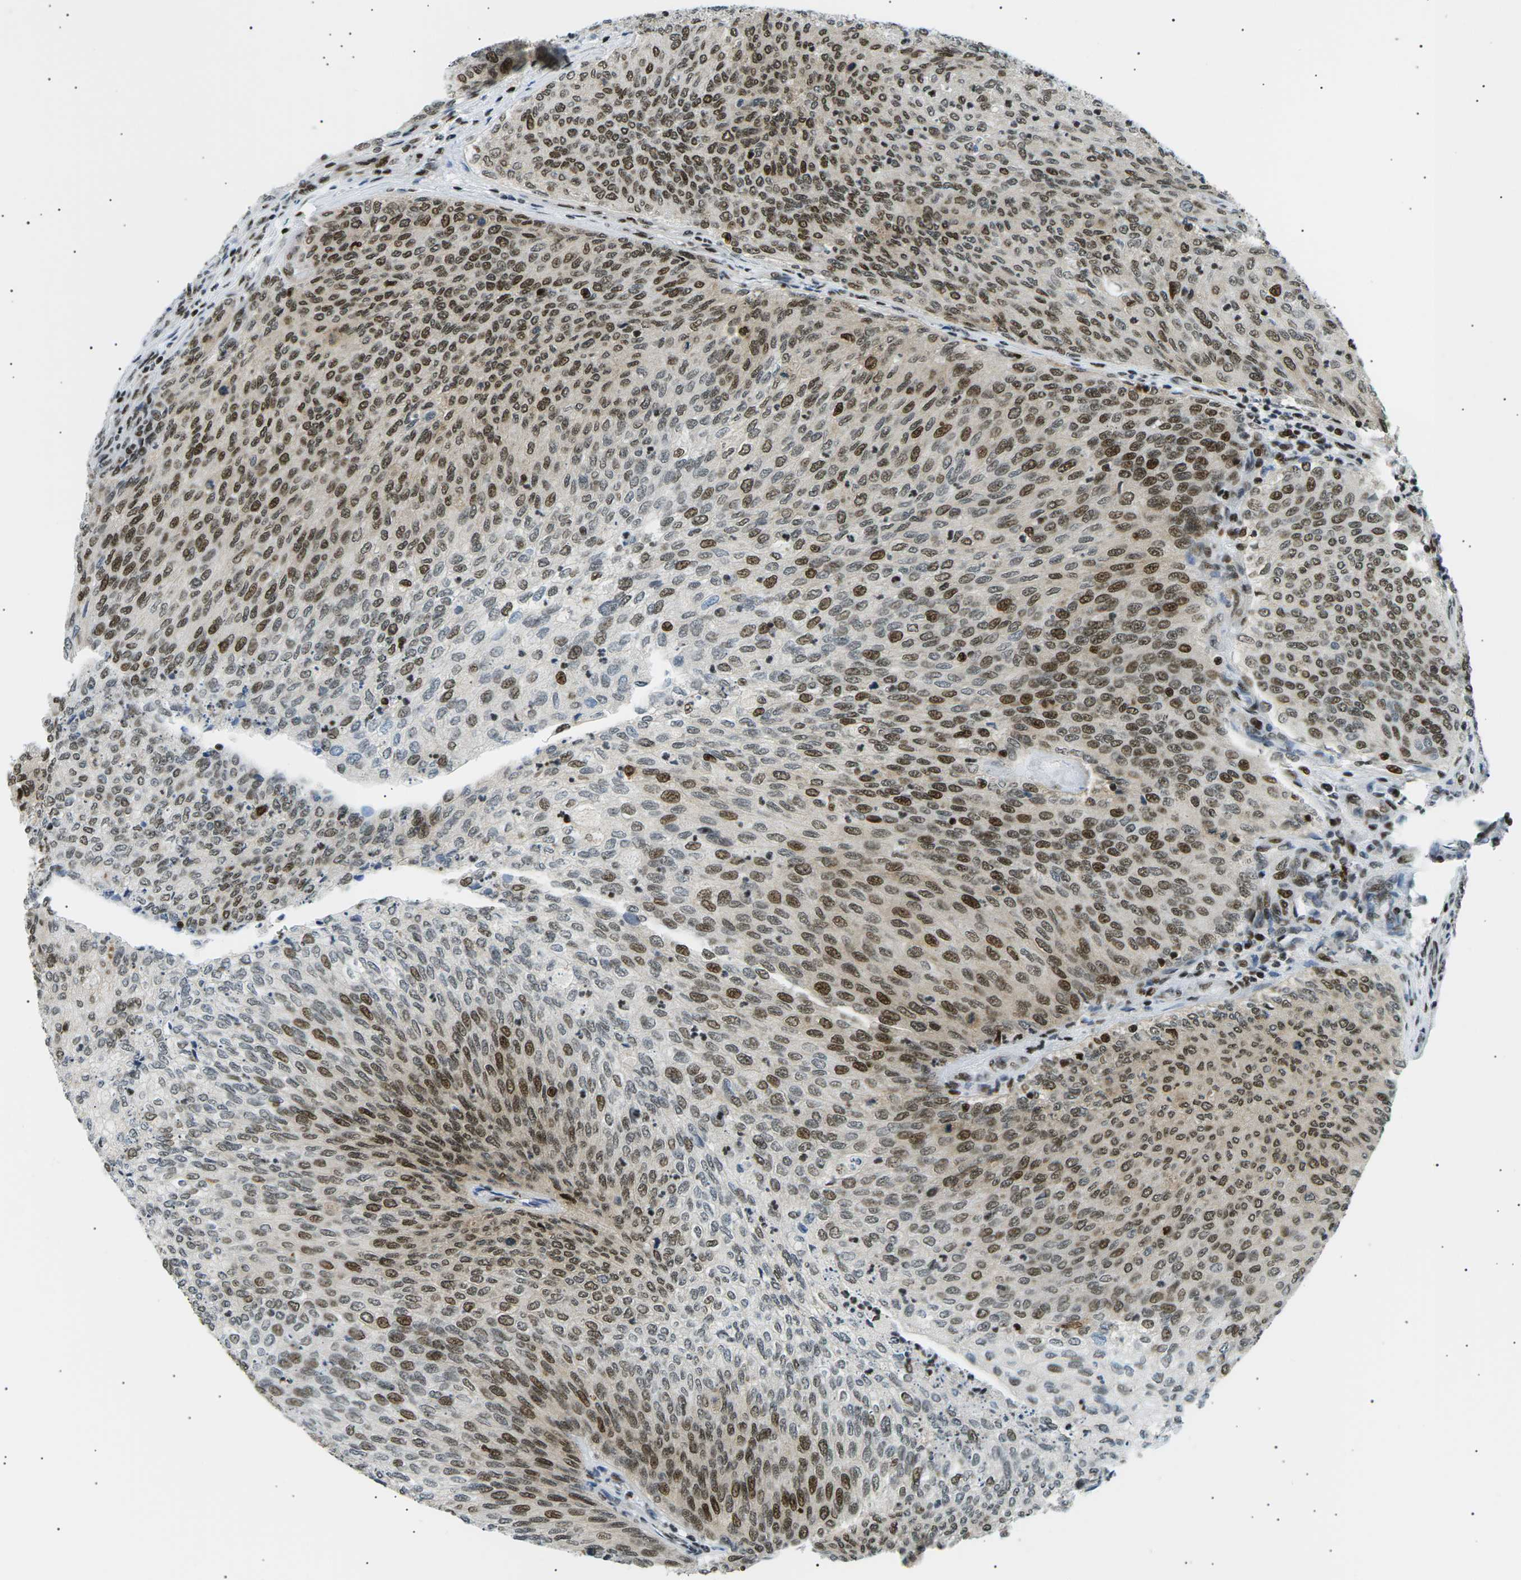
{"staining": {"intensity": "strong", "quantity": "25%-75%", "location": "nuclear"}, "tissue": "urothelial cancer", "cell_type": "Tumor cells", "image_type": "cancer", "snomed": [{"axis": "morphology", "description": "Urothelial carcinoma, Low grade"}, {"axis": "topography", "description": "Urinary bladder"}], "caption": "Immunohistochemical staining of urothelial carcinoma (low-grade) exhibits strong nuclear protein positivity in about 25%-75% of tumor cells.", "gene": "RPA2", "patient": {"sex": "female", "age": 79}}